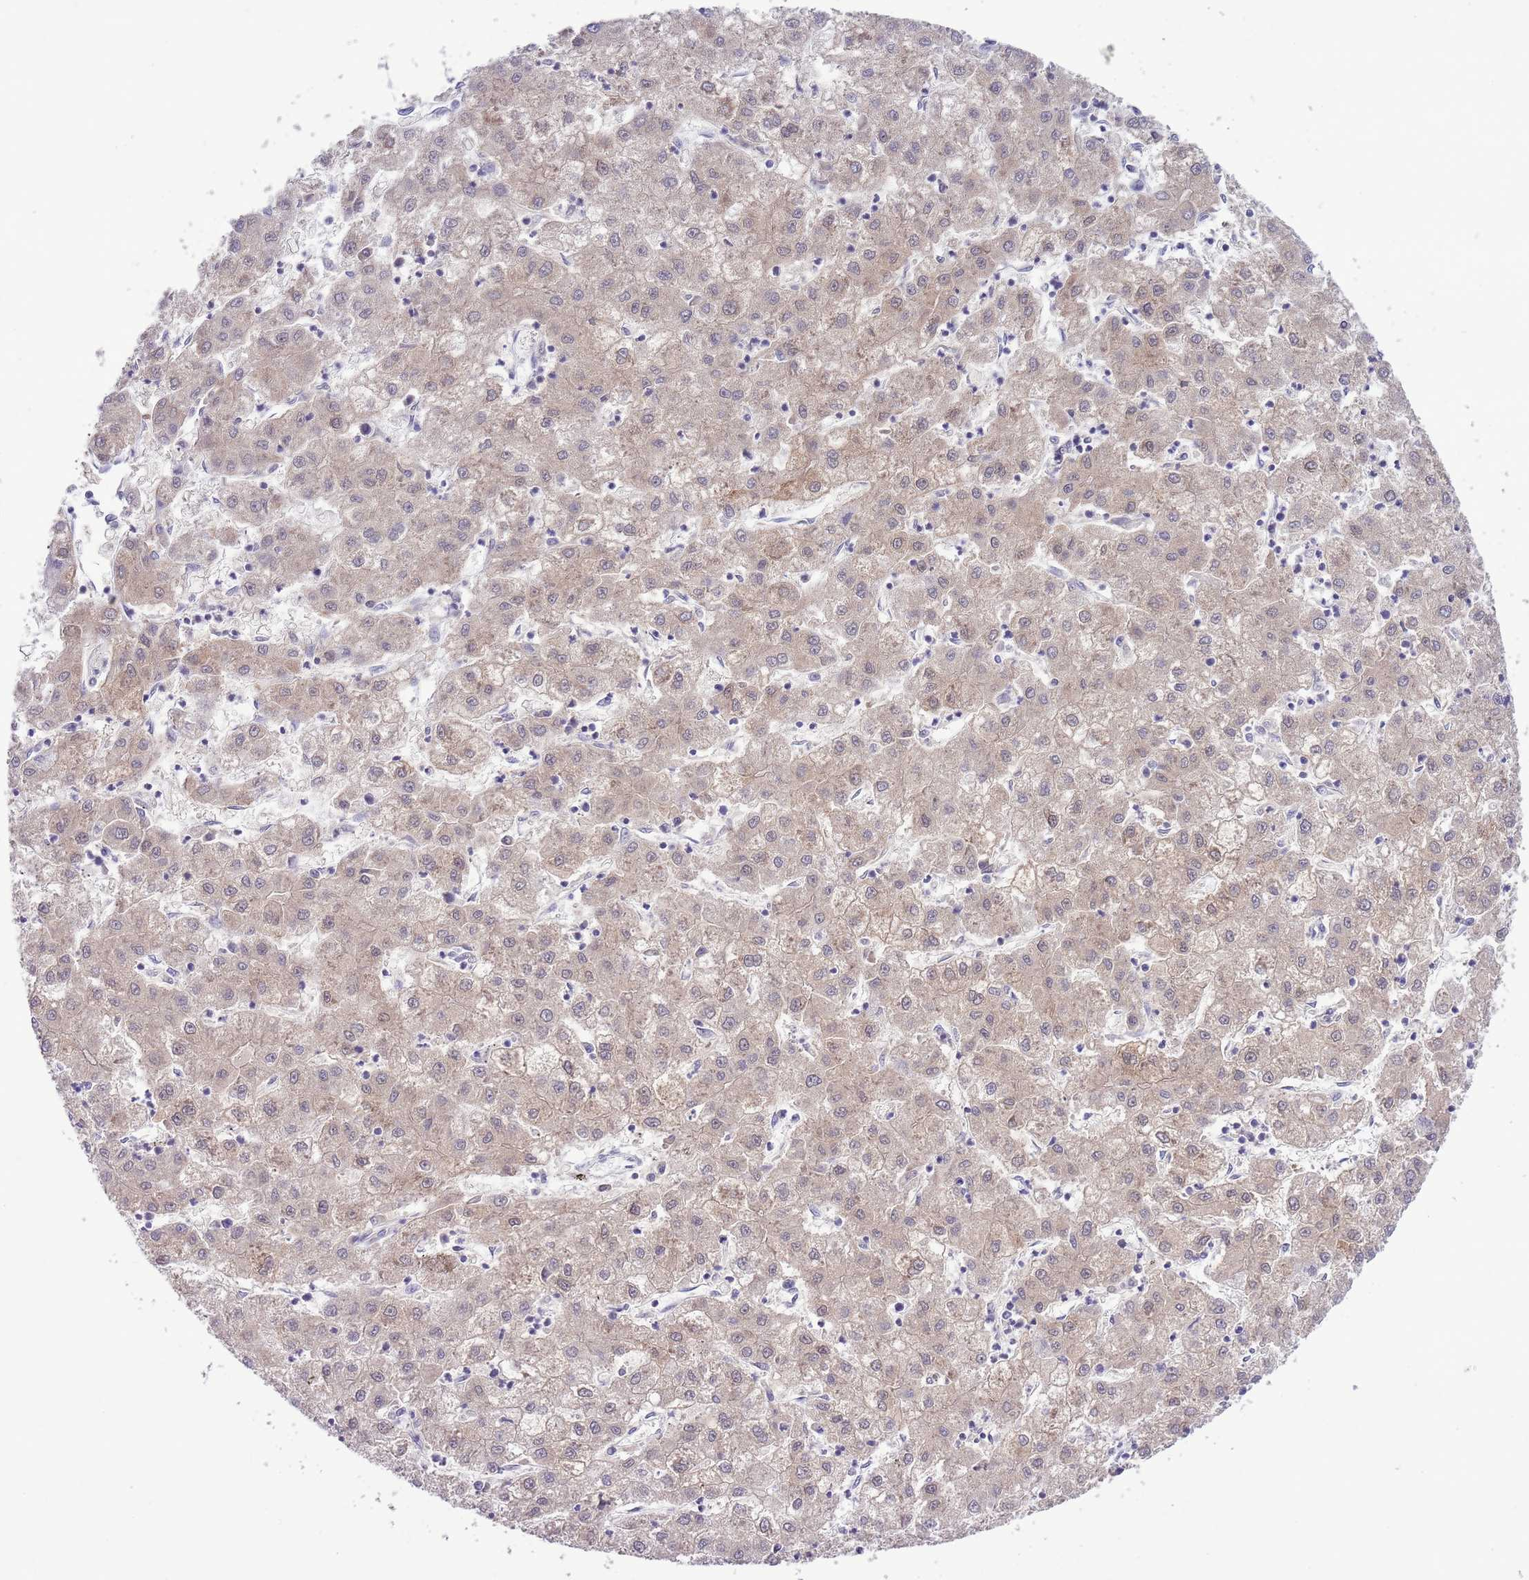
{"staining": {"intensity": "weak", "quantity": "<25%", "location": "cytoplasmic/membranous"}, "tissue": "liver cancer", "cell_type": "Tumor cells", "image_type": "cancer", "snomed": [{"axis": "morphology", "description": "Carcinoma, Hepatocellular, NOS"}, {"axis": "topography", "description": "Liver"}], "caption": "Immunohistochemical staining of human liver cancer (hepatocellular carcinoma) displays no significant positivity in tumor cells. Brightfield microscopy of IHC stained with DAB (brown) and hematoxylin (blue), captured at high magnification.", "gene": "GALK2", "patient": {"sex": "male", "age": 72}}